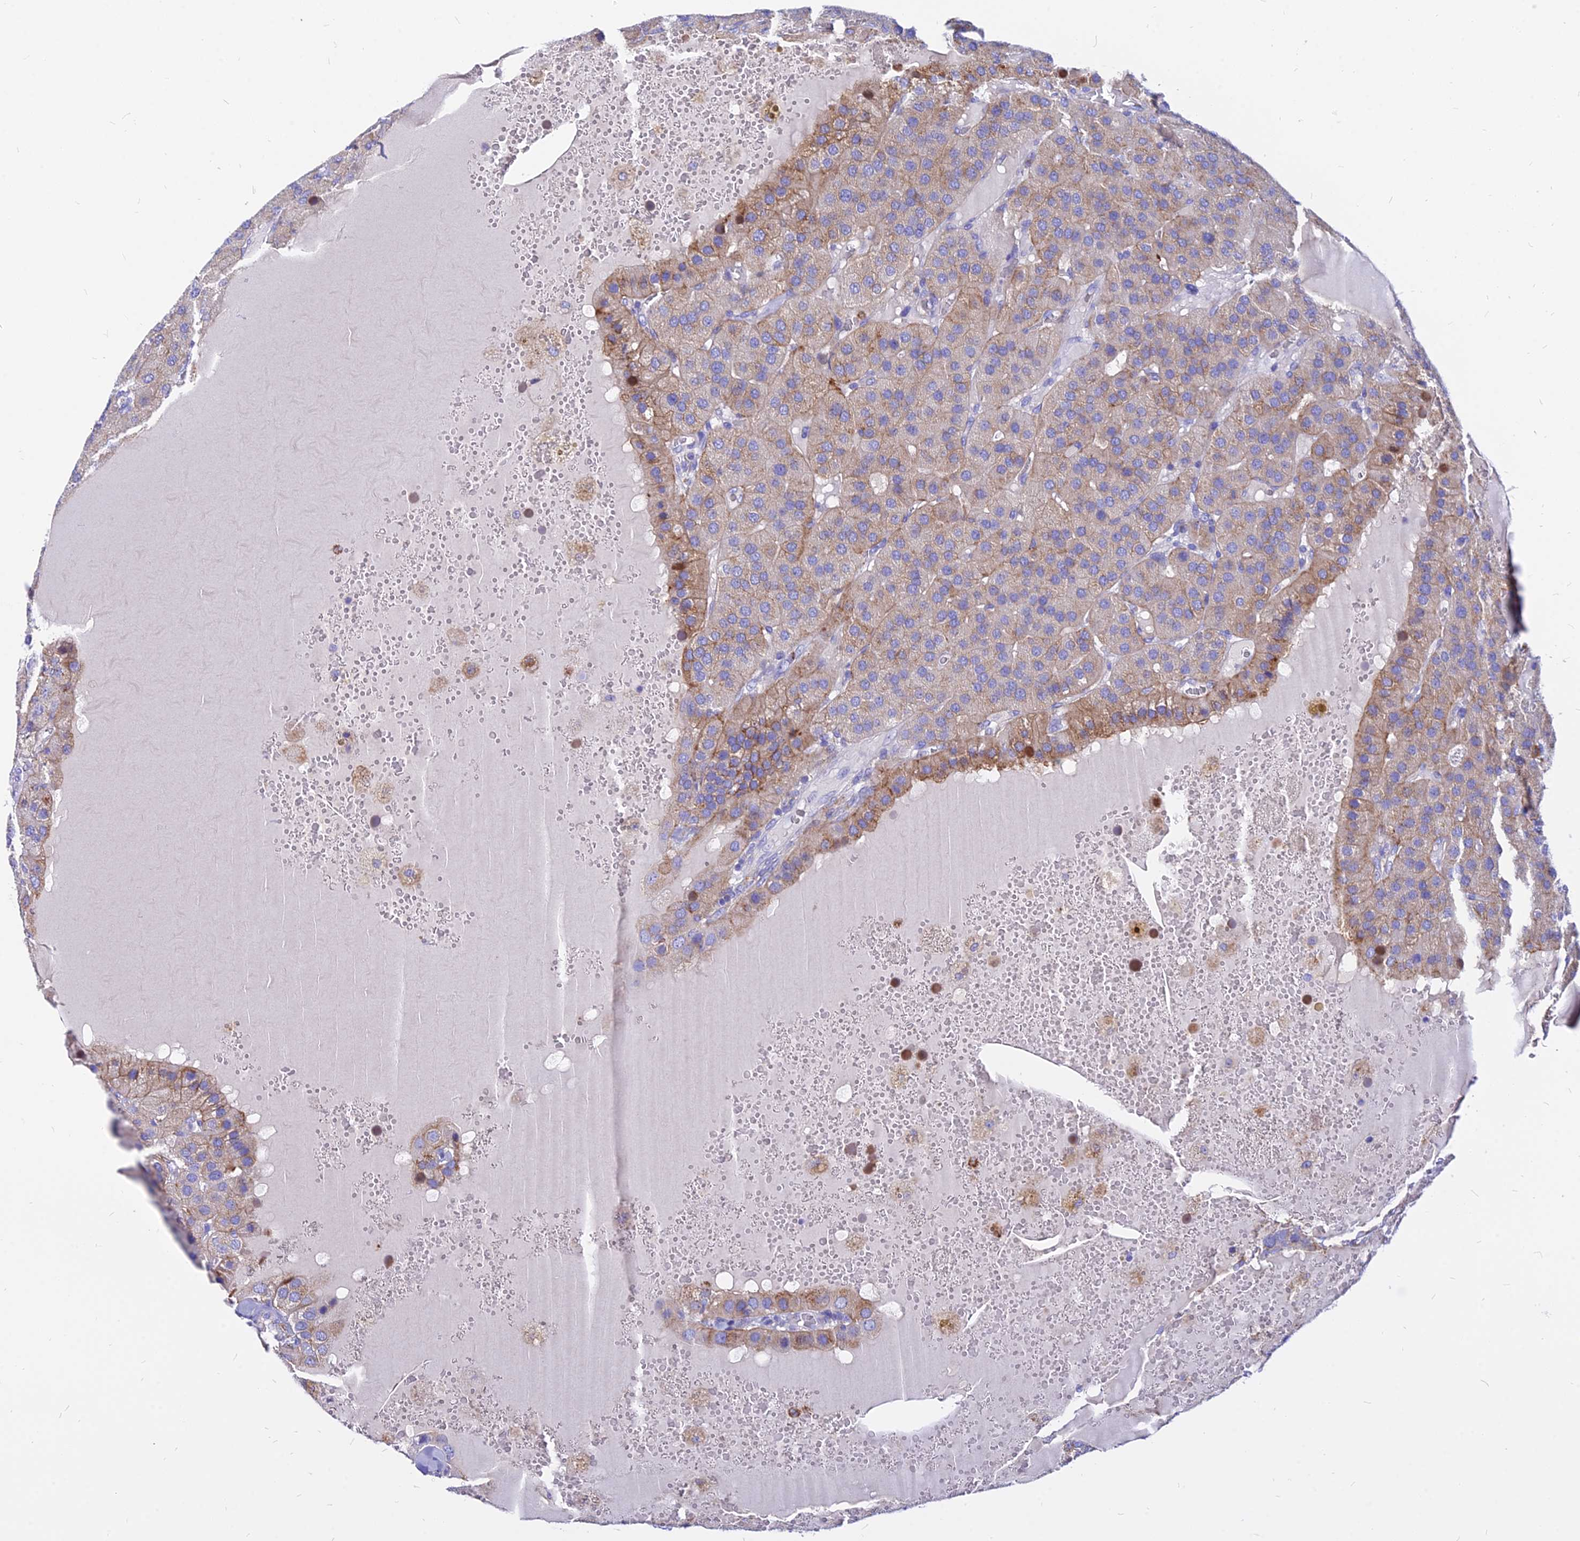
{"staining": {"intensity": "weak", "quantity": ">75%", "location": "cytoplasmic/membranous"}, "tissue": "parathyroid gland", "cell_type": "Glandular cells", "image_type": "normal", "snomed": [{"axis": "morphology", "description": "Normal tissue, NOS"}, {"axis": "morphology", "description": "Adenoma, NOS"}, {"axis": "topography", "description": "Parathyroid gland"}], "caption": "A brown stain highlights weak cytoplasmic/membranous expression of a protein in glandular cells of unremarkable human parathyroid gland.", "gene": "AGTRAP", "patient": {"sex": "female", "age": 86}}